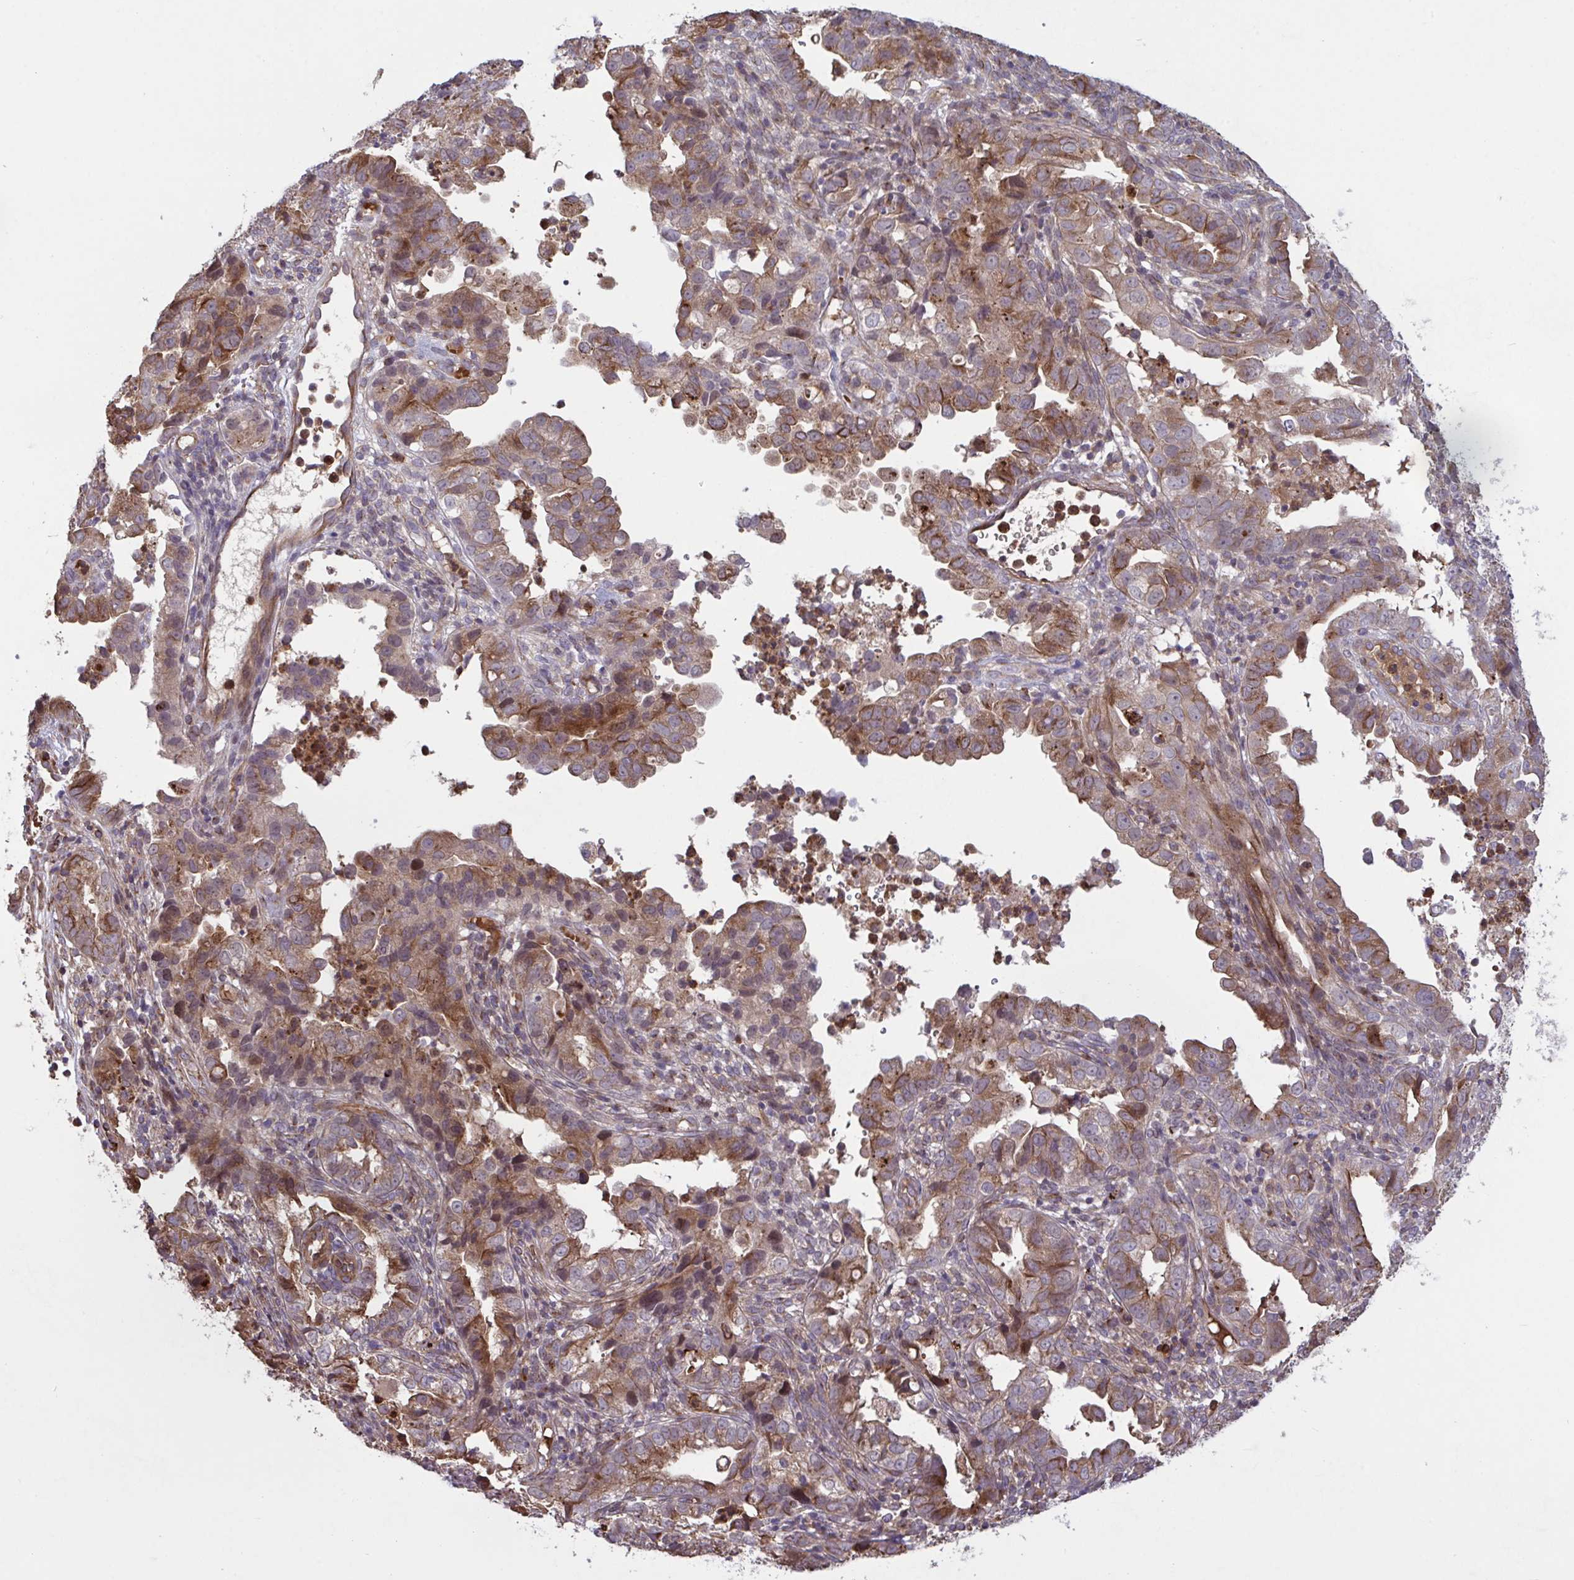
{"staining": {"intensity": "moderate", "quantity": ">75%", "location": "cytoplasmic/membranous"}, "tissue": "endometrial cancer", "cell_type": "Tumor cells", "image_type": "cancer", "snomed": [{"axis": "morphology", "description": "Adenocarcinoma, NOS"}, {"axis": "topography", "description": "Endometrium"}], "caption": "Adenocarcinoma (endometrial) tissue demonstrates moderate cytoplasmic/membranous expression in approximately >75% of tumor cells Nuclei are stained in blue.", "gene": "IL1R1", "patient": {"sex": "female", "age": 57}}